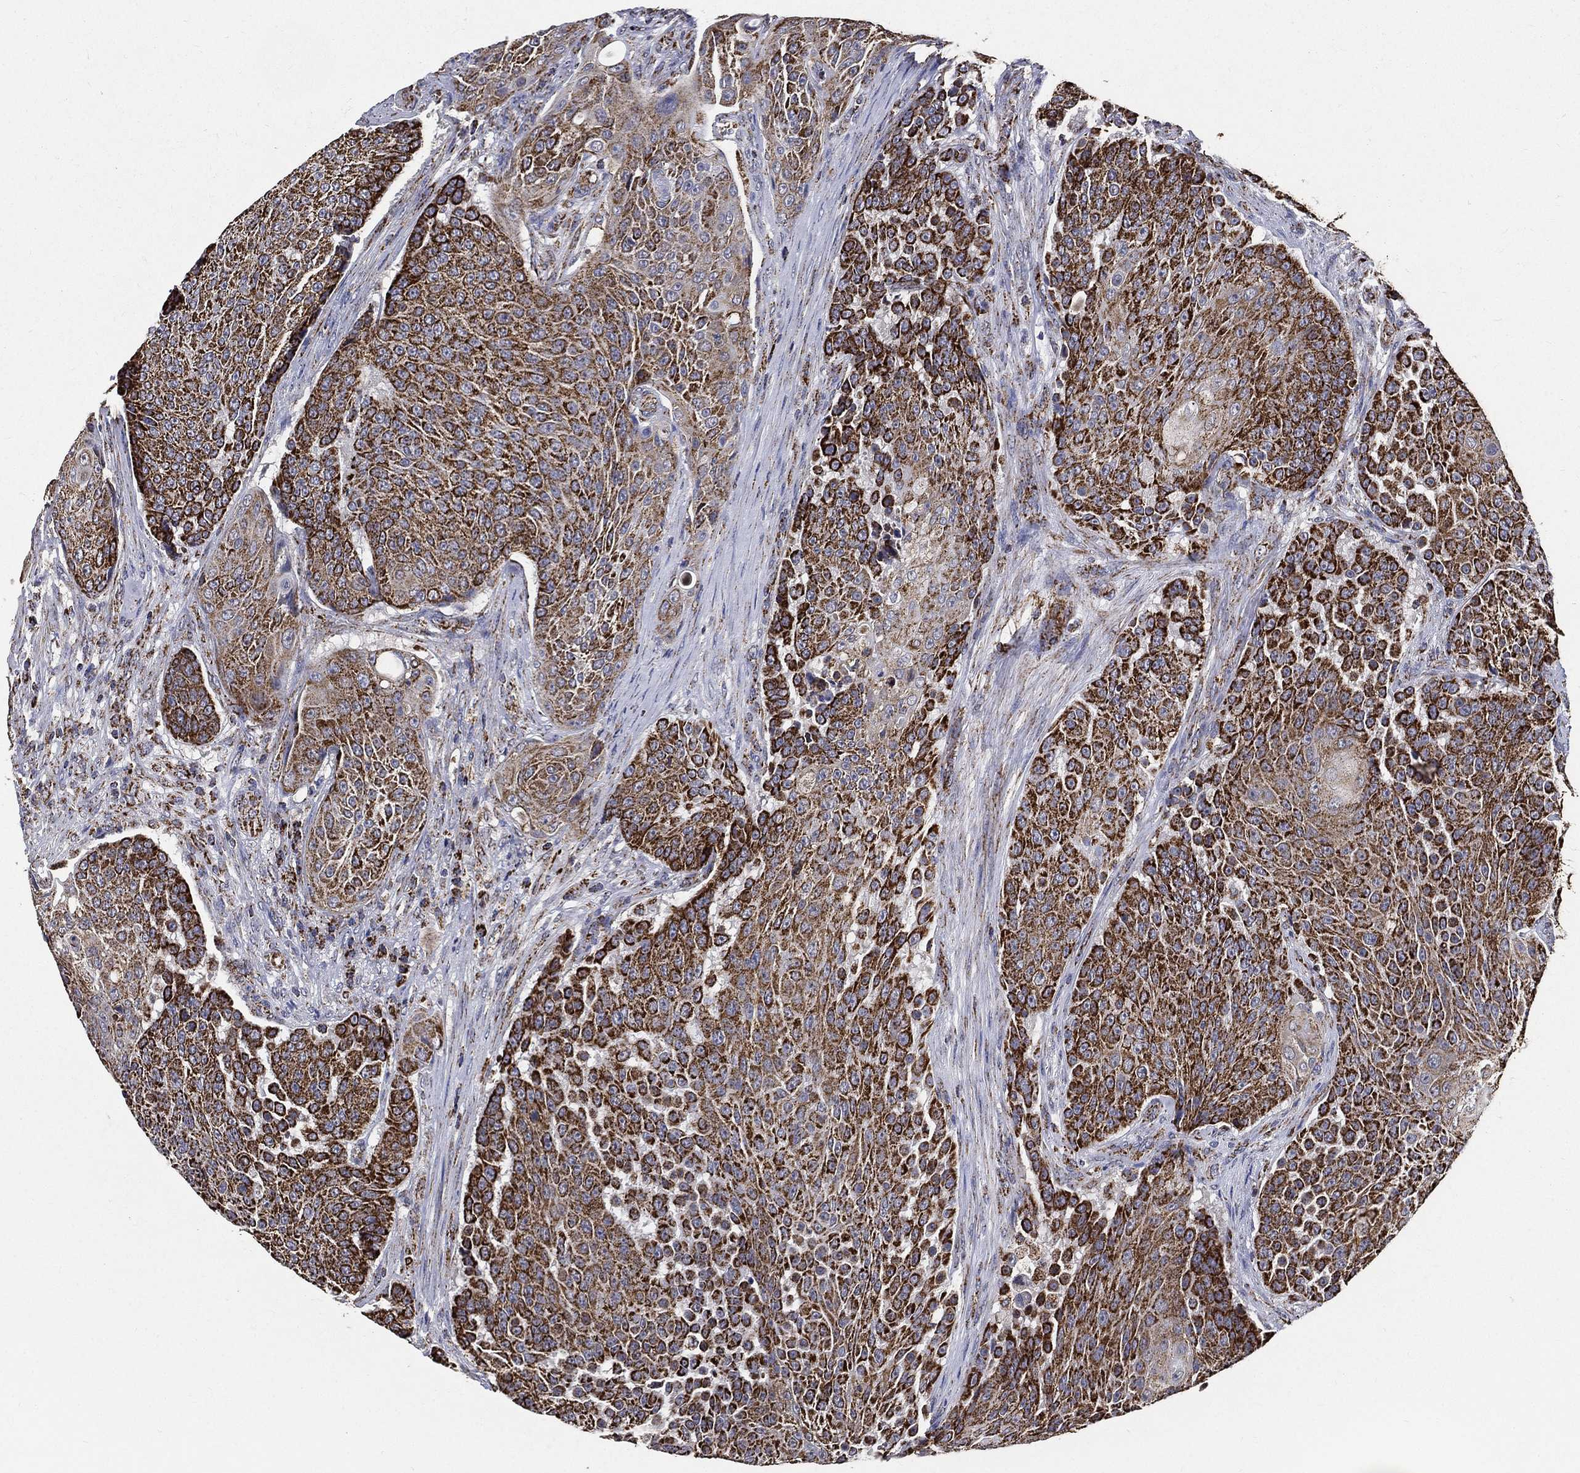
{"staining": {"intensity": "strong", "quantity": ">75%", "location": "cytoplasmic/membranous"}, "tissue": "urothelial cancer", "cell_type": "Tumor cells", "image_type": "cancer", "snomed": [{"axis": "morphology", "description": "Urothelial carcinoma, High grade"}, {"axis": "topography", "description": "Urinary bladder"}], "caption": "Brown immunohistochemical staining in human urothelial cancer displays strong cytoplasmic/membranous expression in approximately >75% of tumor cells.", "gene": "NDUFAB1", "patient": {"sex": "female", "age": 63}}